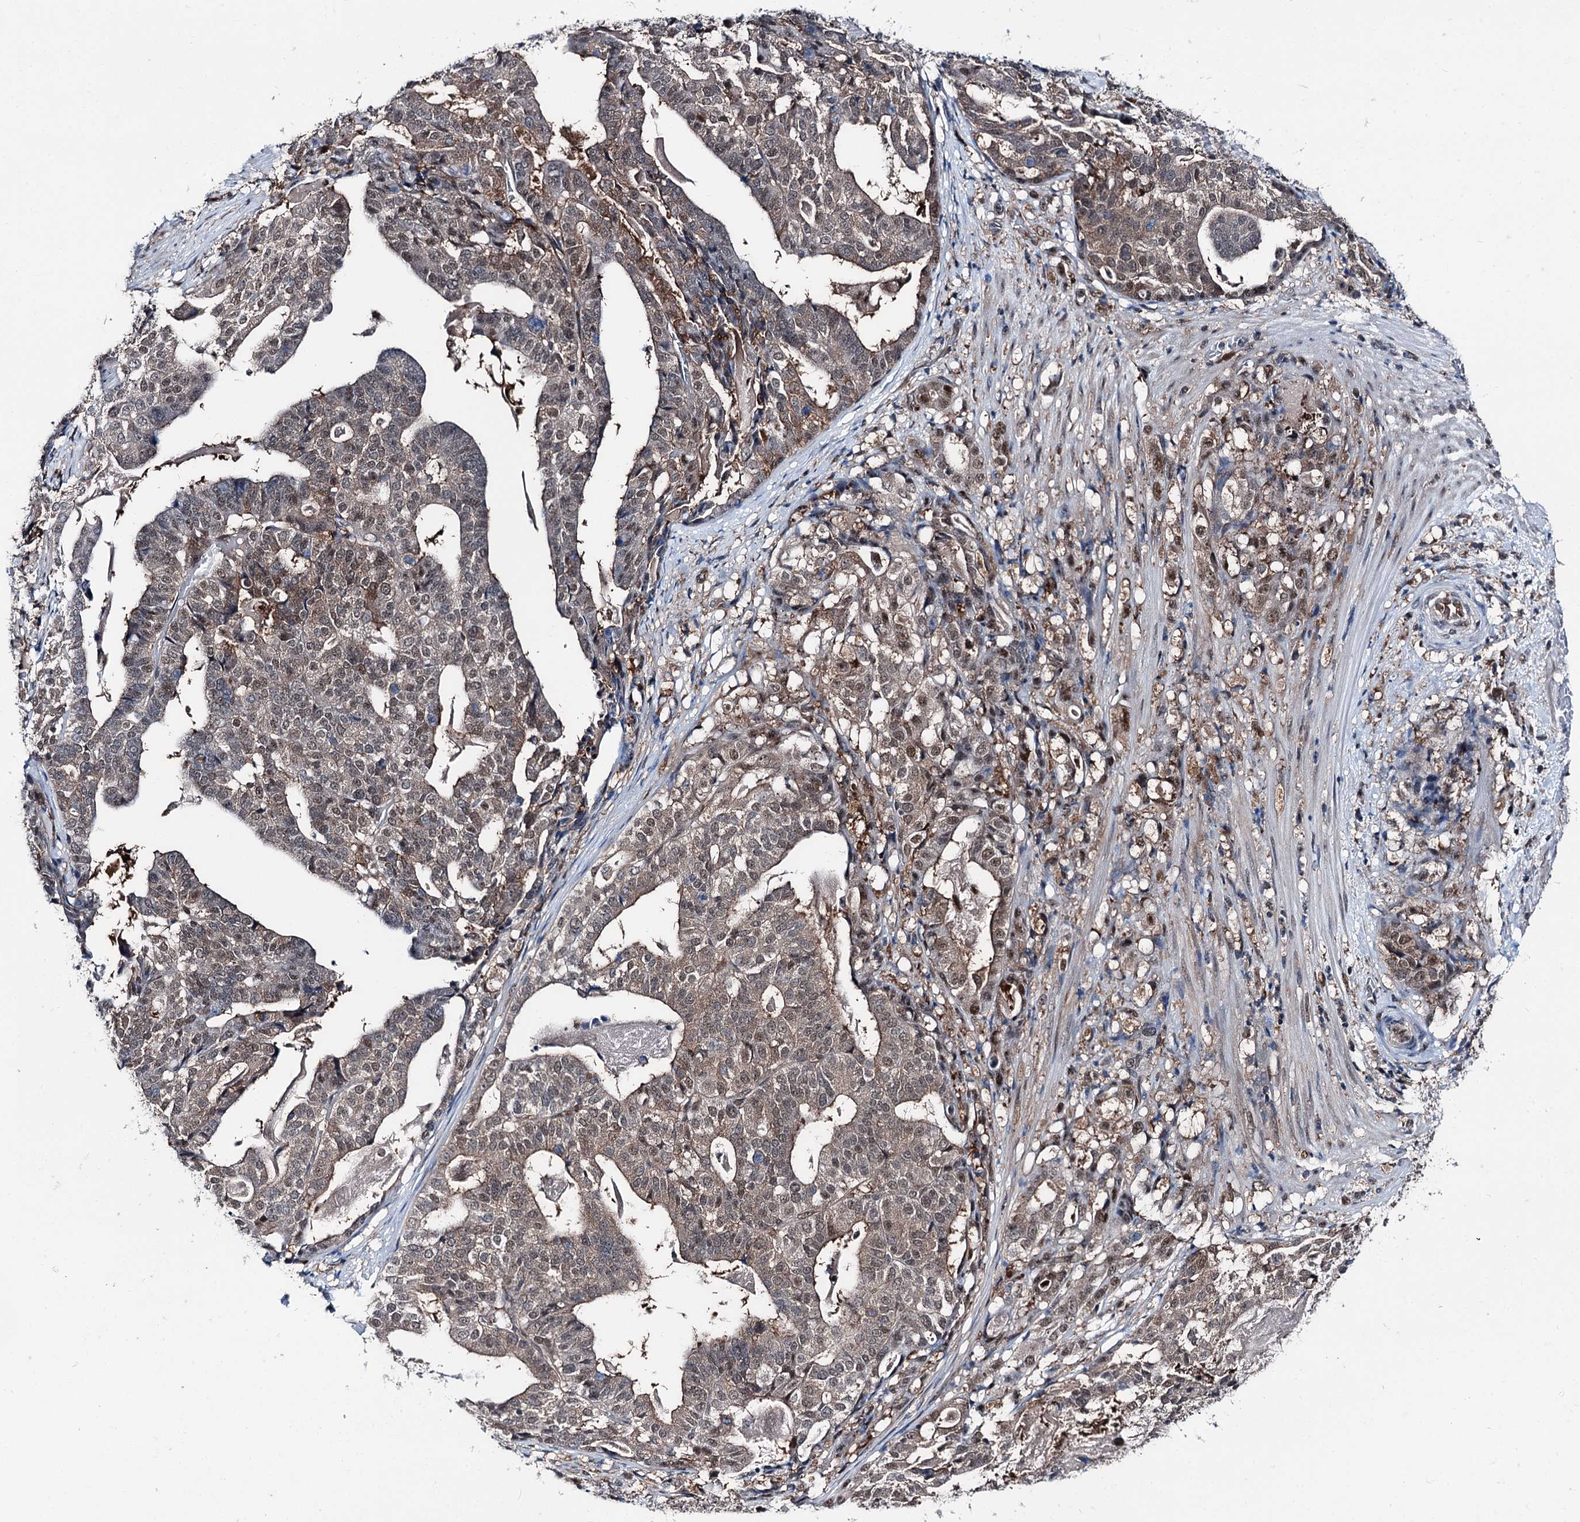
{"staining": {"intensity": "weak", "quantity": ">75%", "location": "nuclear"}, "tissue": "stomach cancer", "cell_type": "Tumor cells", "image_type": "cancer", "snomed": [{"axis": "morphology", "description": "Adenocarcinoma, NOS"}, {"axis": "topography", "description": "Stomach"}], "caption": "This photomicrograph displays immunohistochemistry (IHC) staining of adenocarcinoma (stomach), with low weak nuclear expression in approximately >75% of tumor cells.", "gene": "PSMD13", "patient": {"sex": "male", "age": 48}}